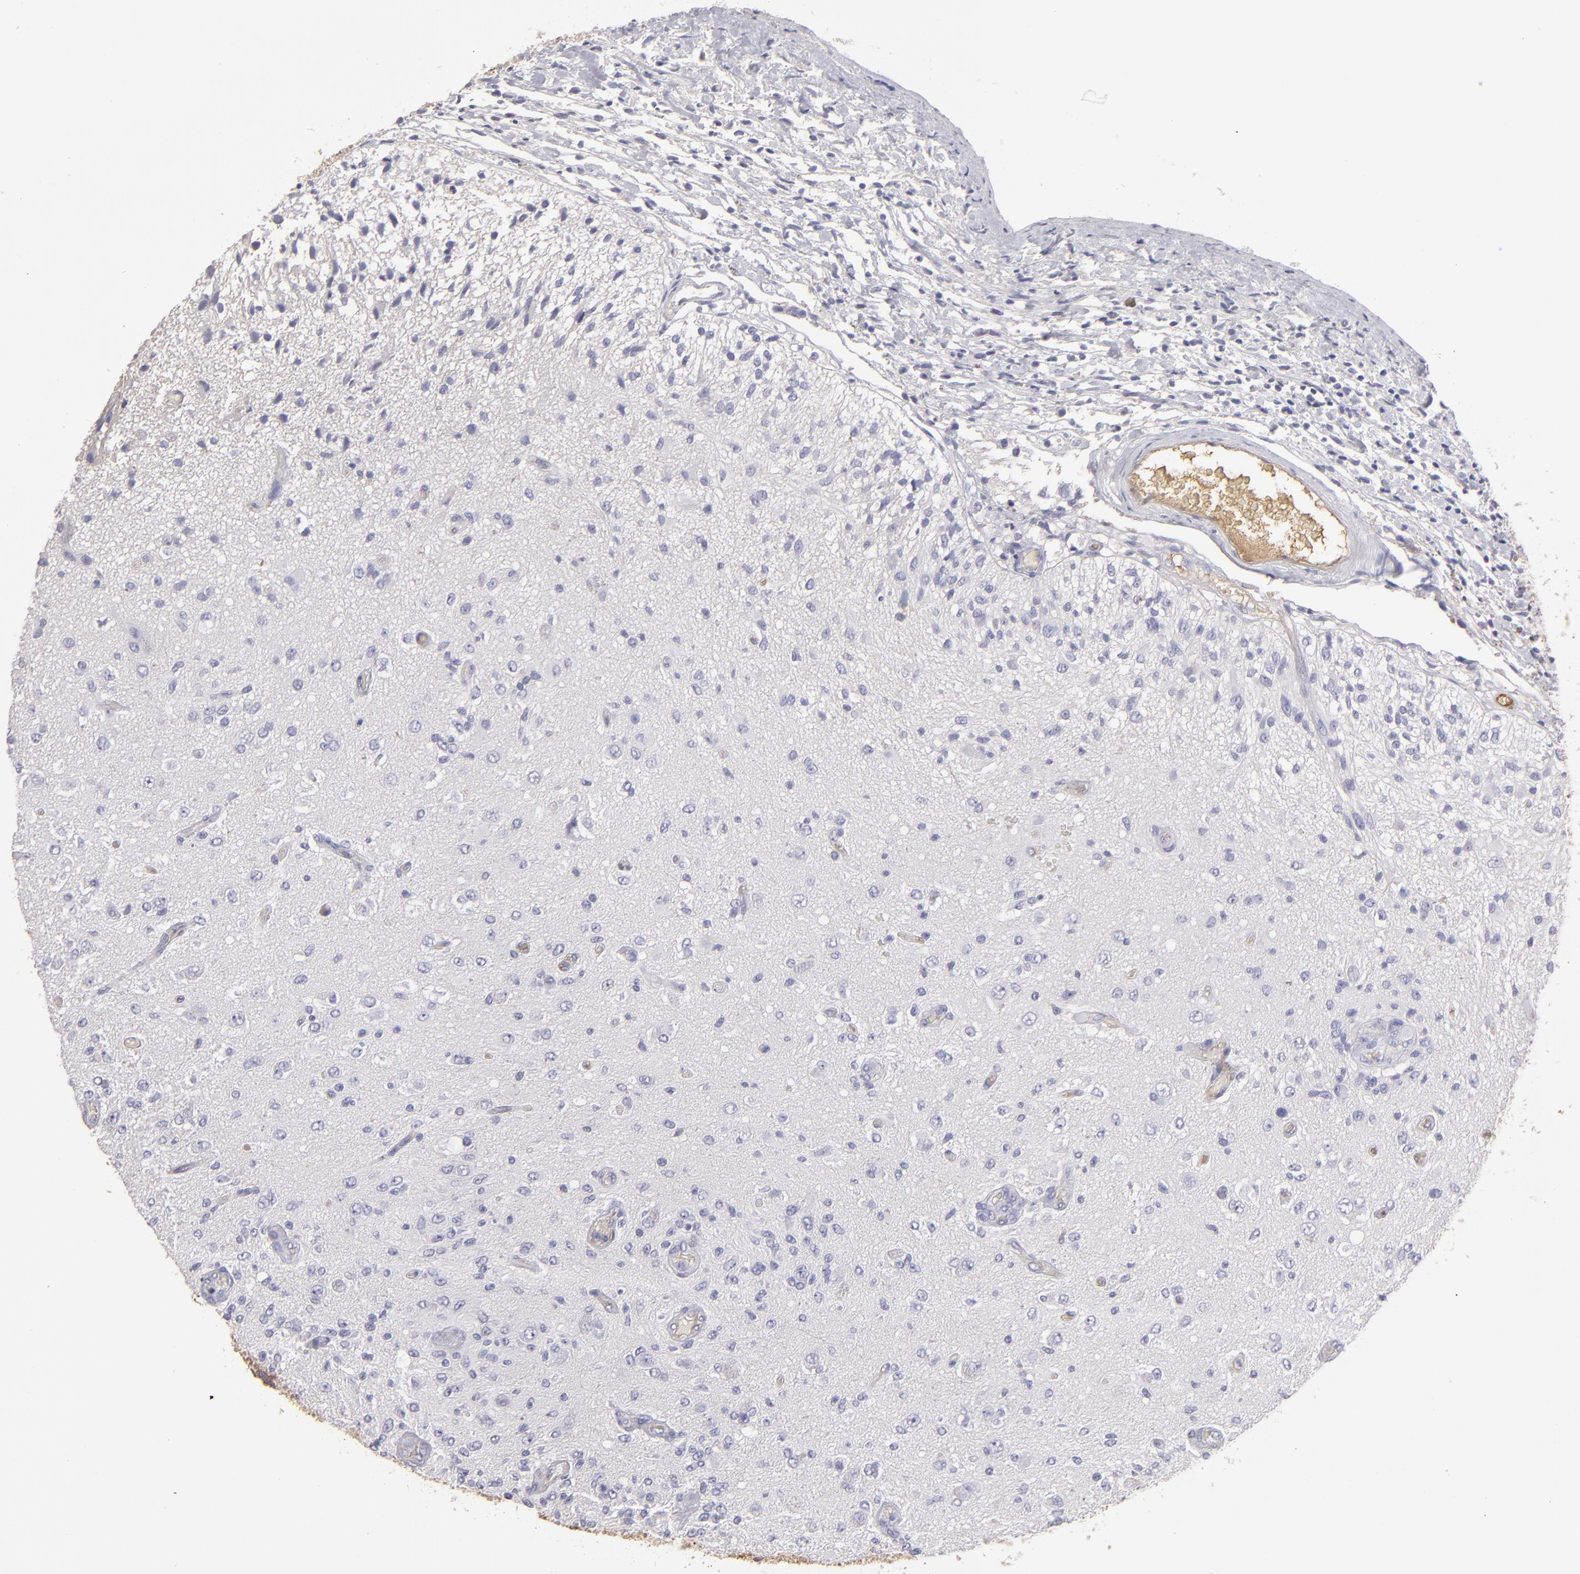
{"staining": {"intensity": "negative", "quantity": "none", "location": "none"}, "tissue": "glioma", "cell_type": "Tumor cells", "image_type": "cancer", "snomed": [{"axis": "morphology", "description": "Normal tissue, NOS"}, {"axis": "morphology", "description": "Glioma, malignant, High grade"}, {"axis": "topography", "description": "Cerebral cortex"}], "caption": "Tumor cells are negative for protein expression in human glioma.", "gene": "ABCC4", "patient": {"sex": "male", "age": 77}}